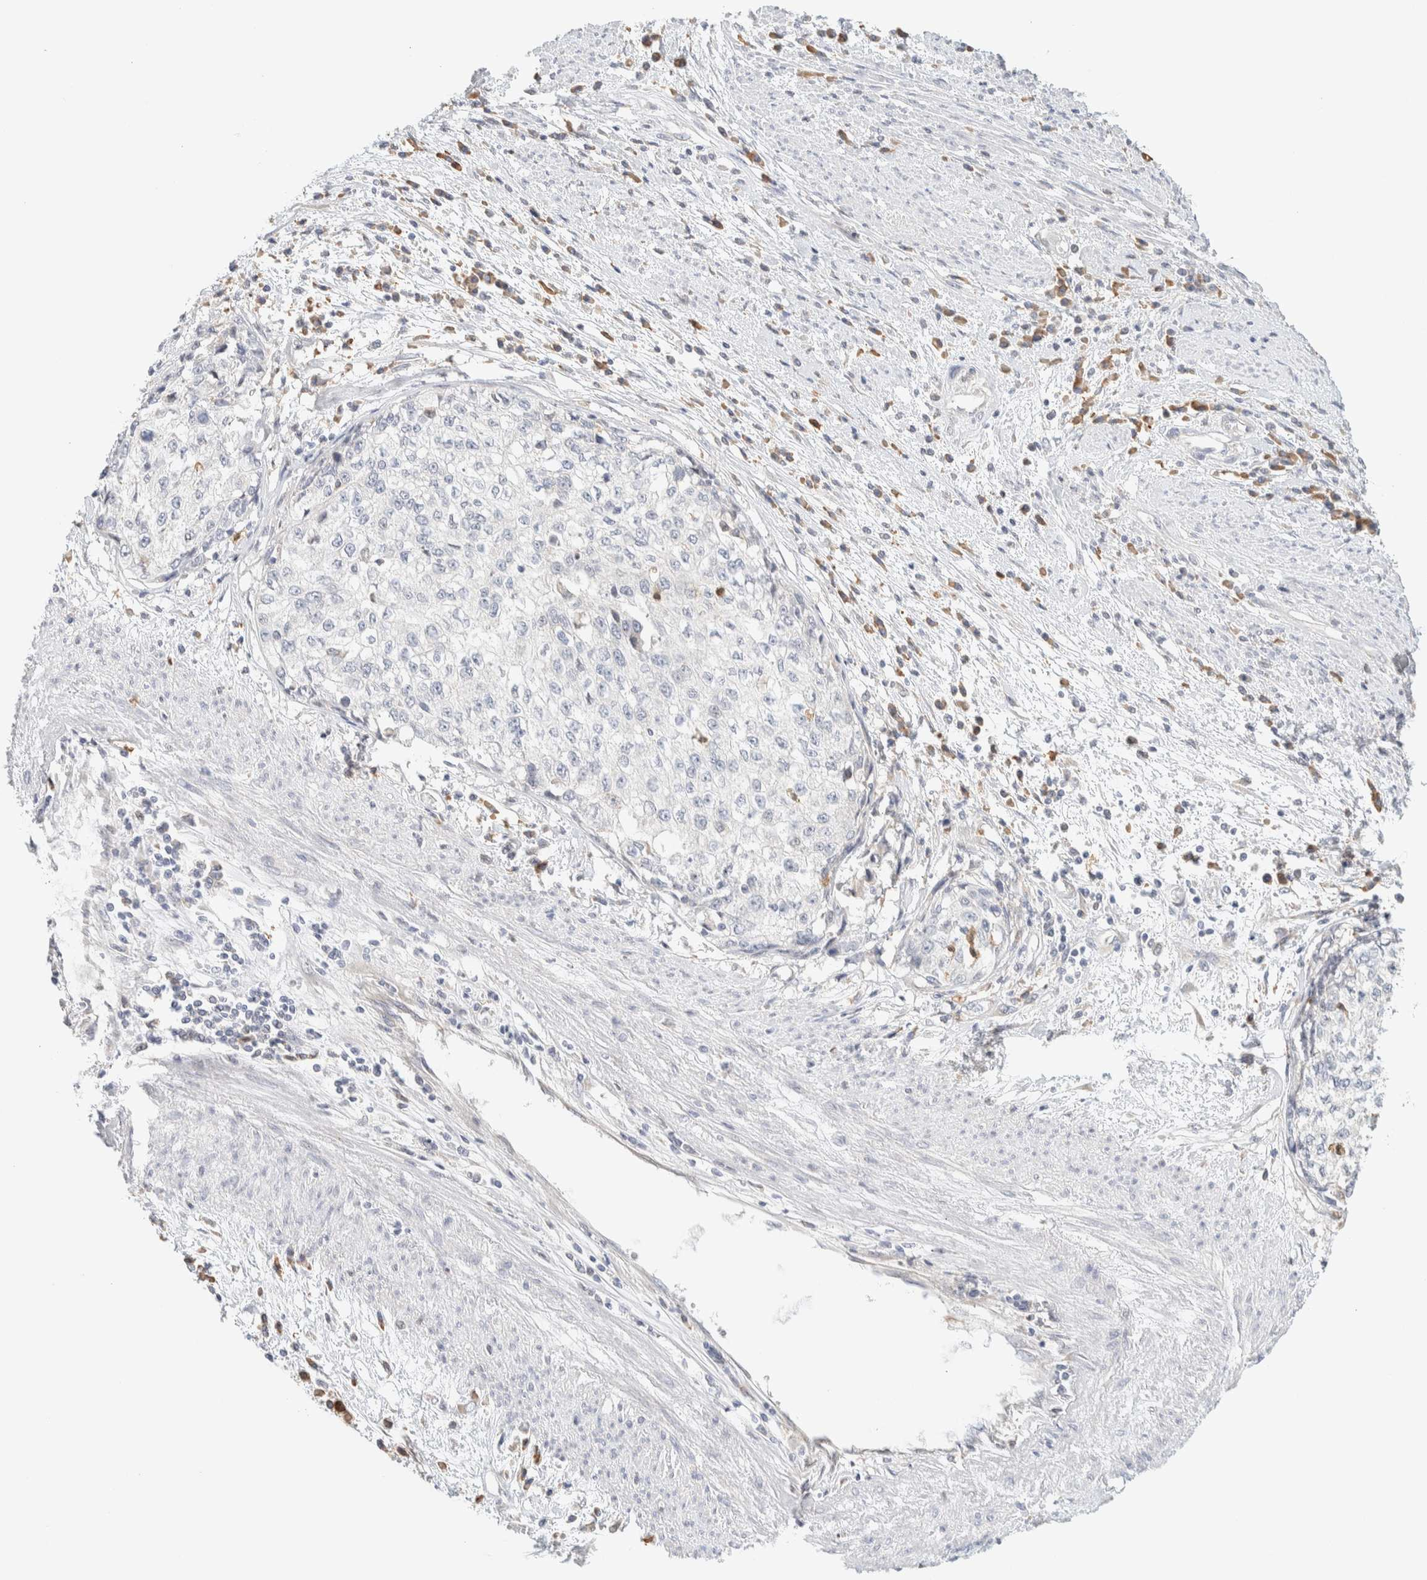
{"staining": {"intensity": "negative", "quantity": "none", "location": "none"}, "tissue": "cervical cancer", "cell_type": "Tumor cells", "image_type": "cancer", "snomed": [{"axis": "morphology", "description": "Squamous cell carcinoma, NOS"}, {"axis": "topography", "description": "Cervix"}], "caption": "Protein analysis of squamous cell carcinoma (cervical) displays no significant staining in tumor cells.", "gene": "TTC3", "patient": {"sex": "female", "age": 57}}